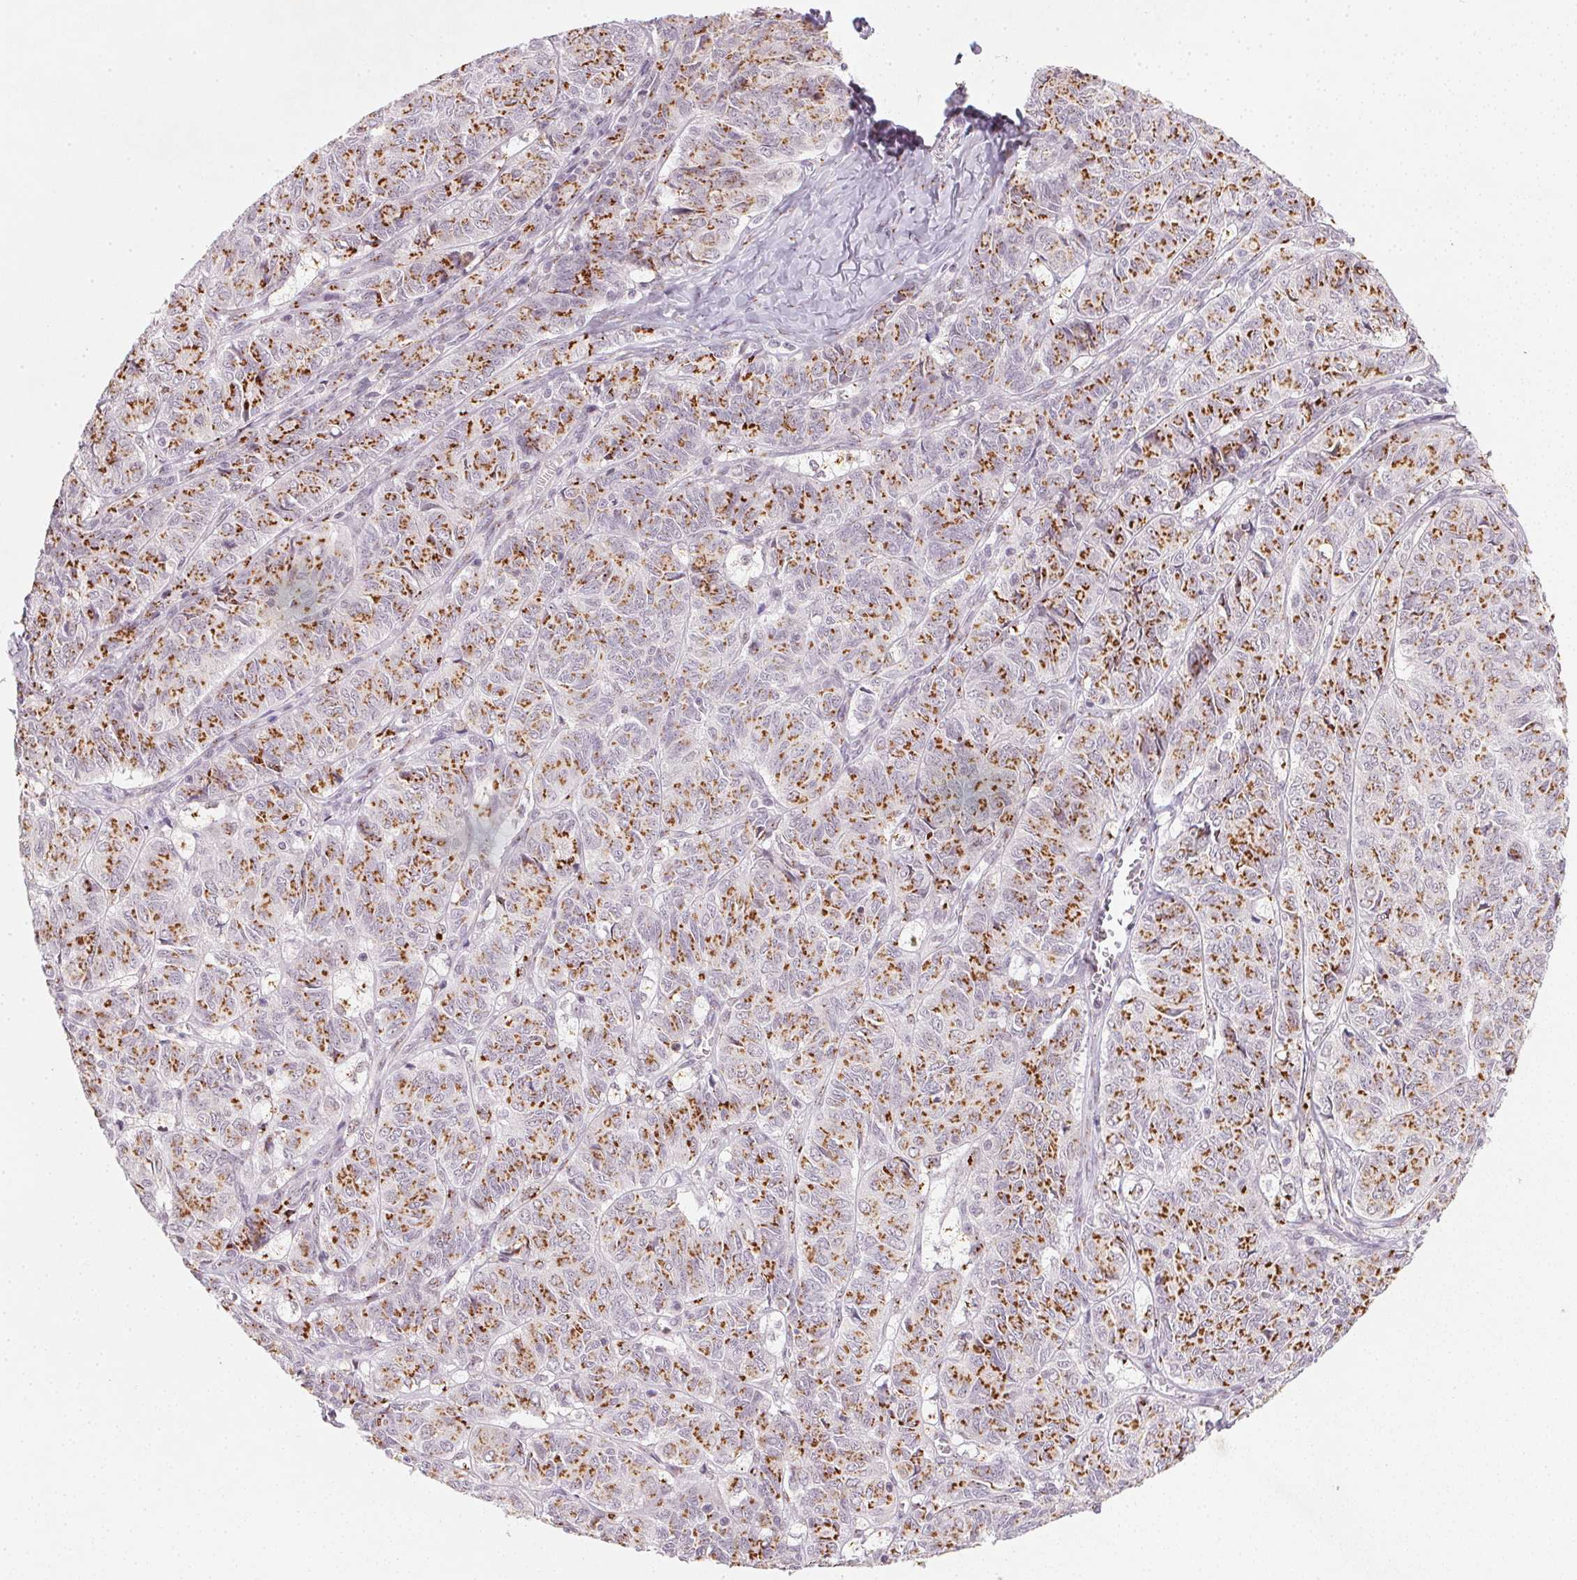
{"staining": {"intensity": "strong", "quantity": ">75%", "location": "cytoplasmic/membranous"}, "tissue": "ovarian cancer", "cell_type": "Tumor cells", "image_type": "cancer", "snomed": [{"axis": "morphology", "description": "Carcinoma, endometroid"}, {"axis": "topography", "description": "Ovary"}], "caption": "A histopathology image of ovarian cancer stained for a protein displays strong cytoplasmic/membranous brown staining in tumor cells.", "gene": "RAB22A", "patient": {"sex": "female", "age": 80}}